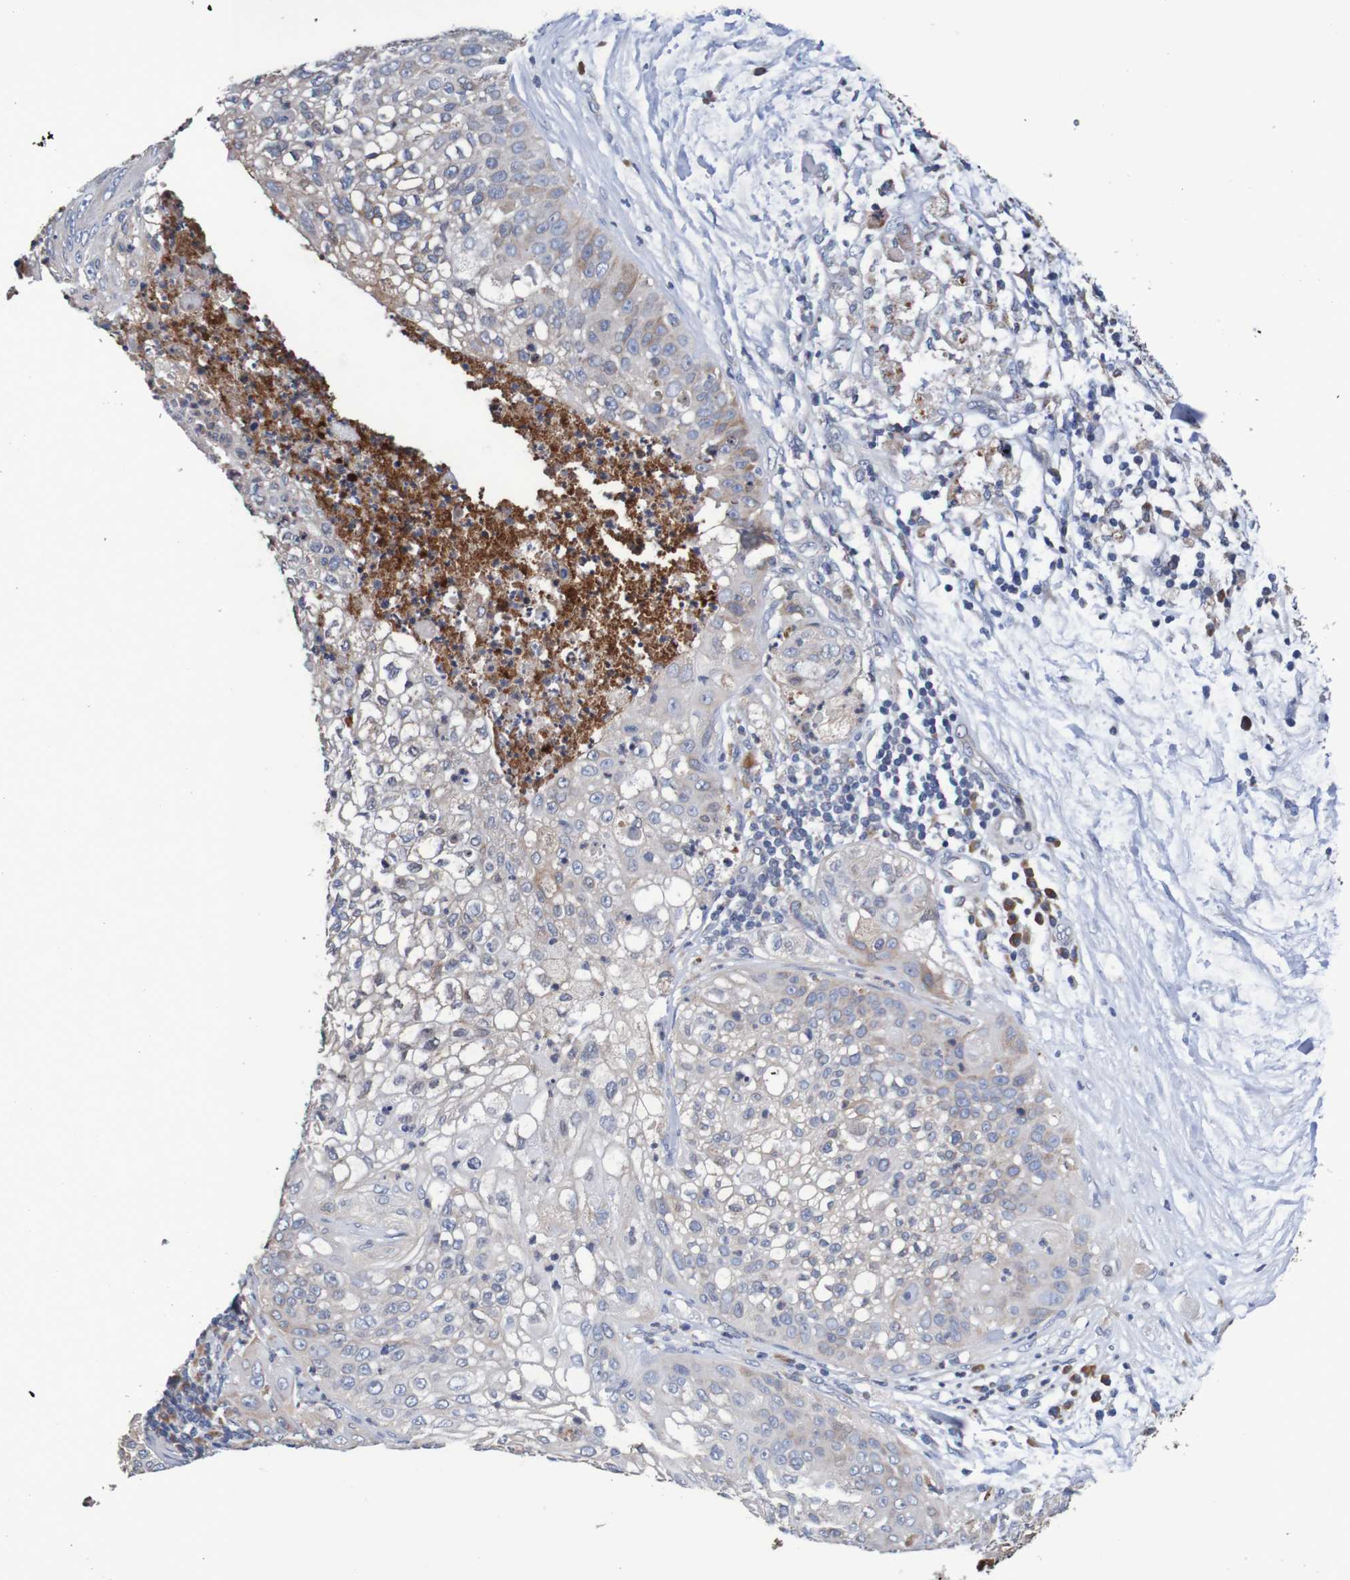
{"staining": {"intensity": "weak", "quantity": "25%-75%", "location": "cytoplasmic/membranous"}, "tissue": "lung cancer", "cell_type": "Tumor cells", "image_type": "cancer", "snomed": [{"axis": "morphology", "description": "Inflammation, NOS"}, {"axis": "morphology", "description": "Squamous cell carcinoma, NOS"}, {"axis": "topography", "description": "Lymph node"}, {"axis": "topography", "description": "Soft tissue"}, {"axis": "topography", "description": "Lung"}], "caption": "Squamous cell carcinoma (lung) stained for a protein (brown) shows weak cytoplasmic/membranous positive staining in about 25%-75% of tumor cells.", "gene": "FIBP", "patient": {"sex": "male", "age": 66}}